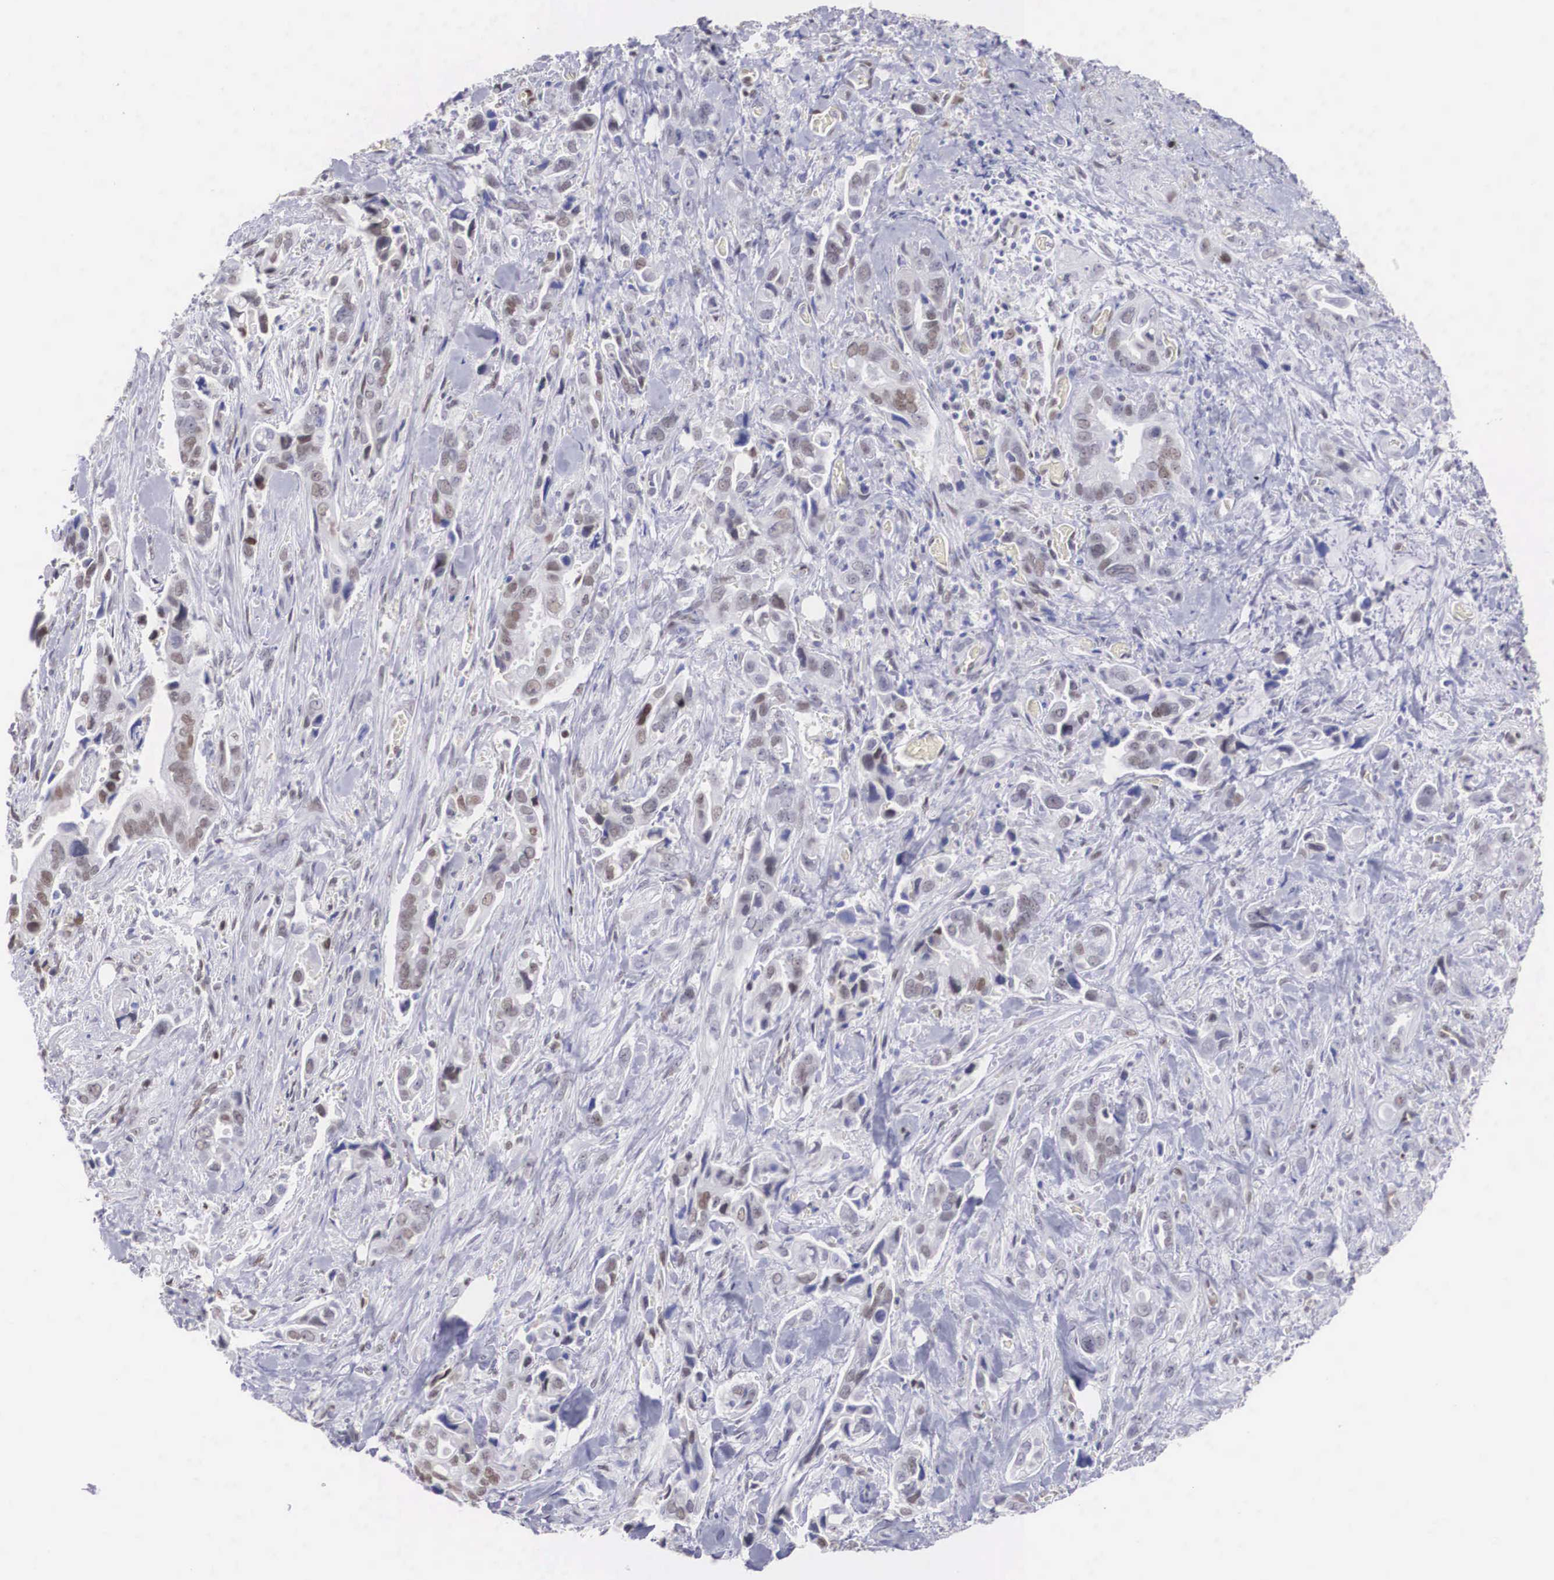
{"staining": {"intensity": "weak", "quantity": "25%-75%", "location": "nuclear"}, "tissue": "pancreatic cancer", "cell_type": "Tumor cells", "image_type": "cancer", "snomed": [{"axis": "morphology", "description": "Adenocarcinoma, NOS"}, {"axis": "topography", "description": "Pancreas"}], "caption": "Immunohistochemistry of pancreatic cancer reveals low levels of weak nuclear positivity in about 25%-75% of tumor cells.", "gene": "HMGN5", "patient": {"sex": "male", "age": 69}}